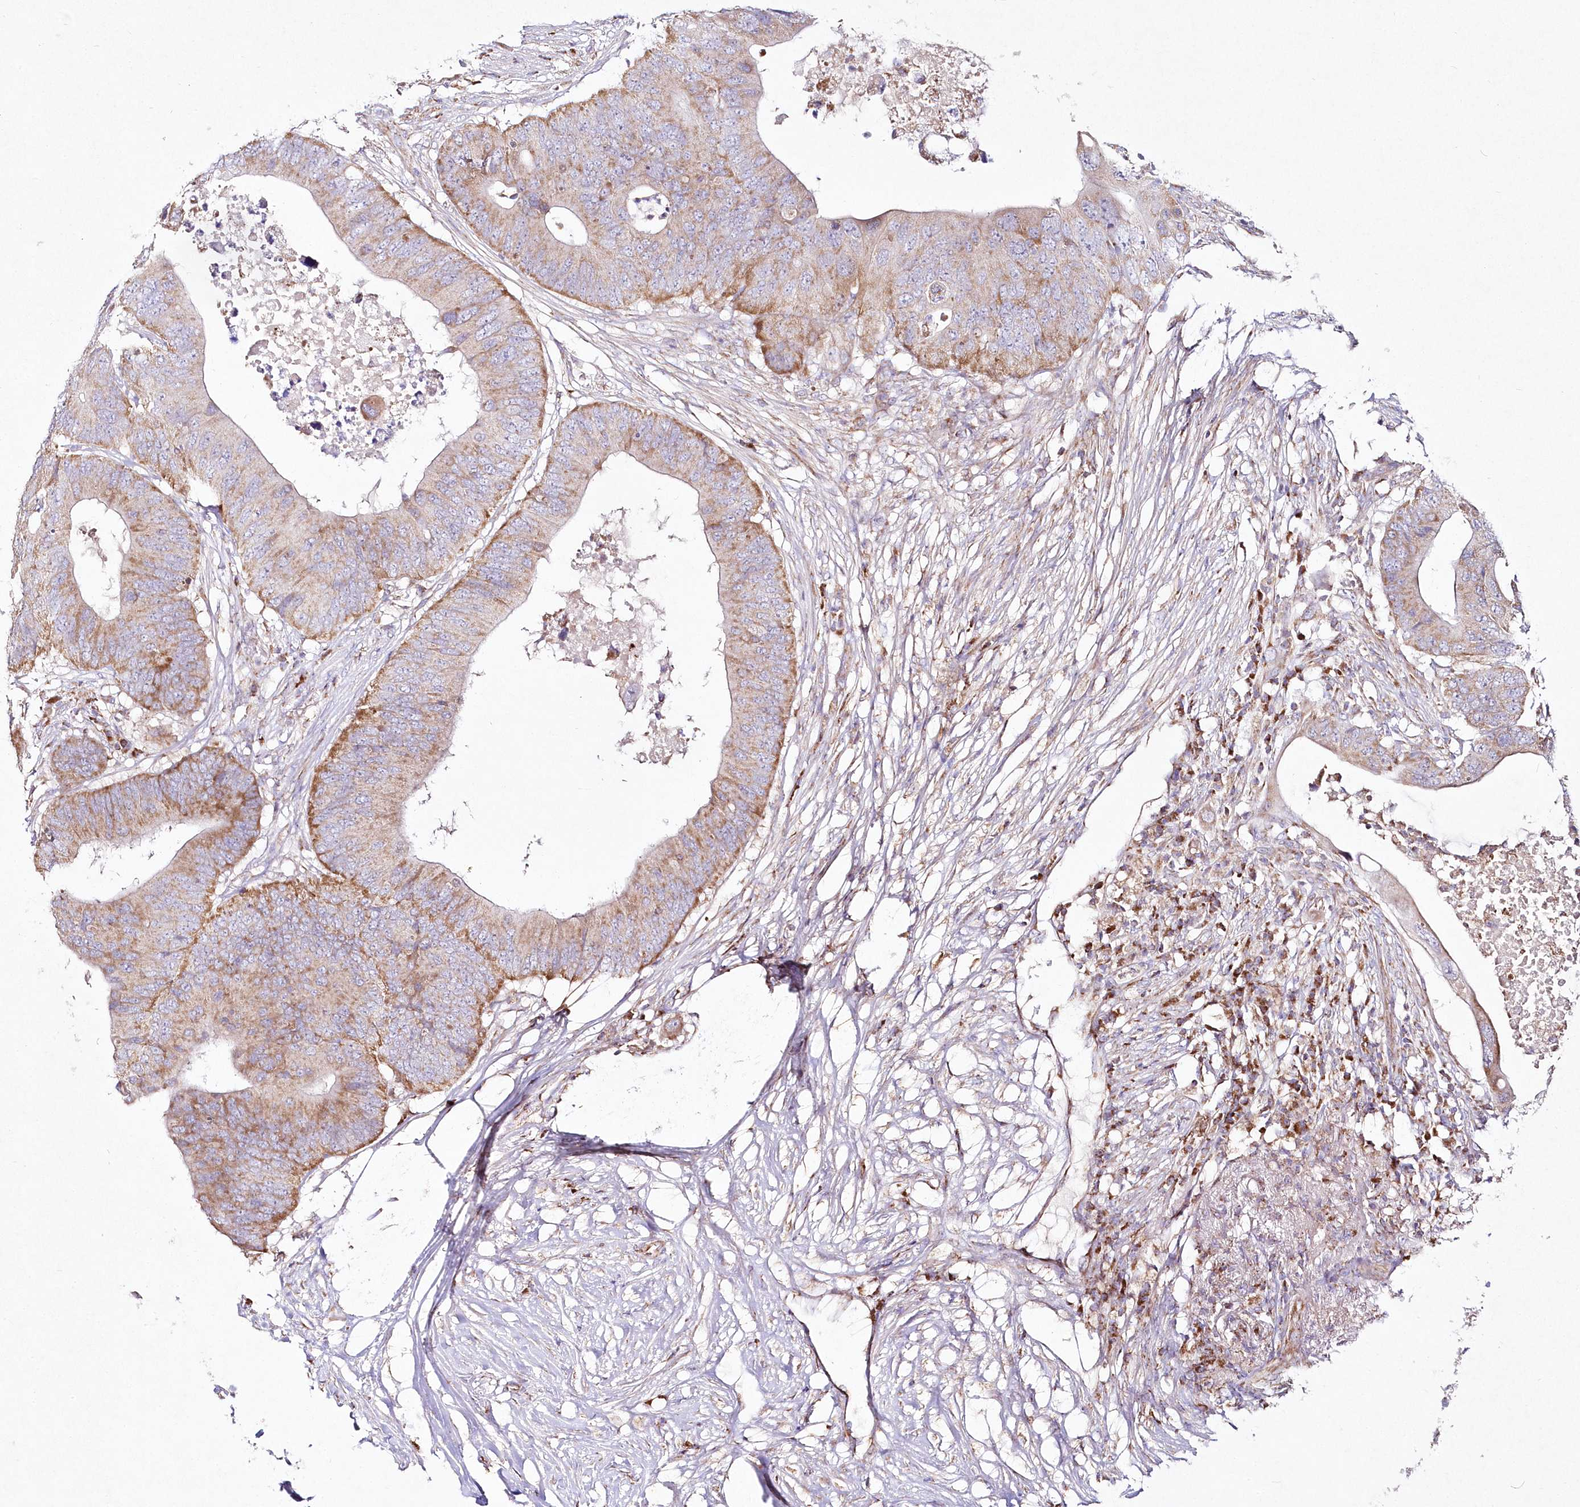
{"staining": {"intensity": "moderate", "quantity": "25%-75%", "location": "cytoplasmic/membranous"}, "tissue": "colorectal cancer", "cell_type": "Tumor cells", "image_type": "cancer", "snomed": [{"axis": "morphology", "description": "Adenocarcinoma, NOS"}, {"axis": "topography", "description": "Colon"}], "caption": "Tumor cells display medium levels of moderate cytoplasmic/membranous positivity in approximately 25%-75% of cells in human colorectal cancer (adenocarcinoma).", "gene": "DNA2", "patient": {"sex": "male", "age": 71}}